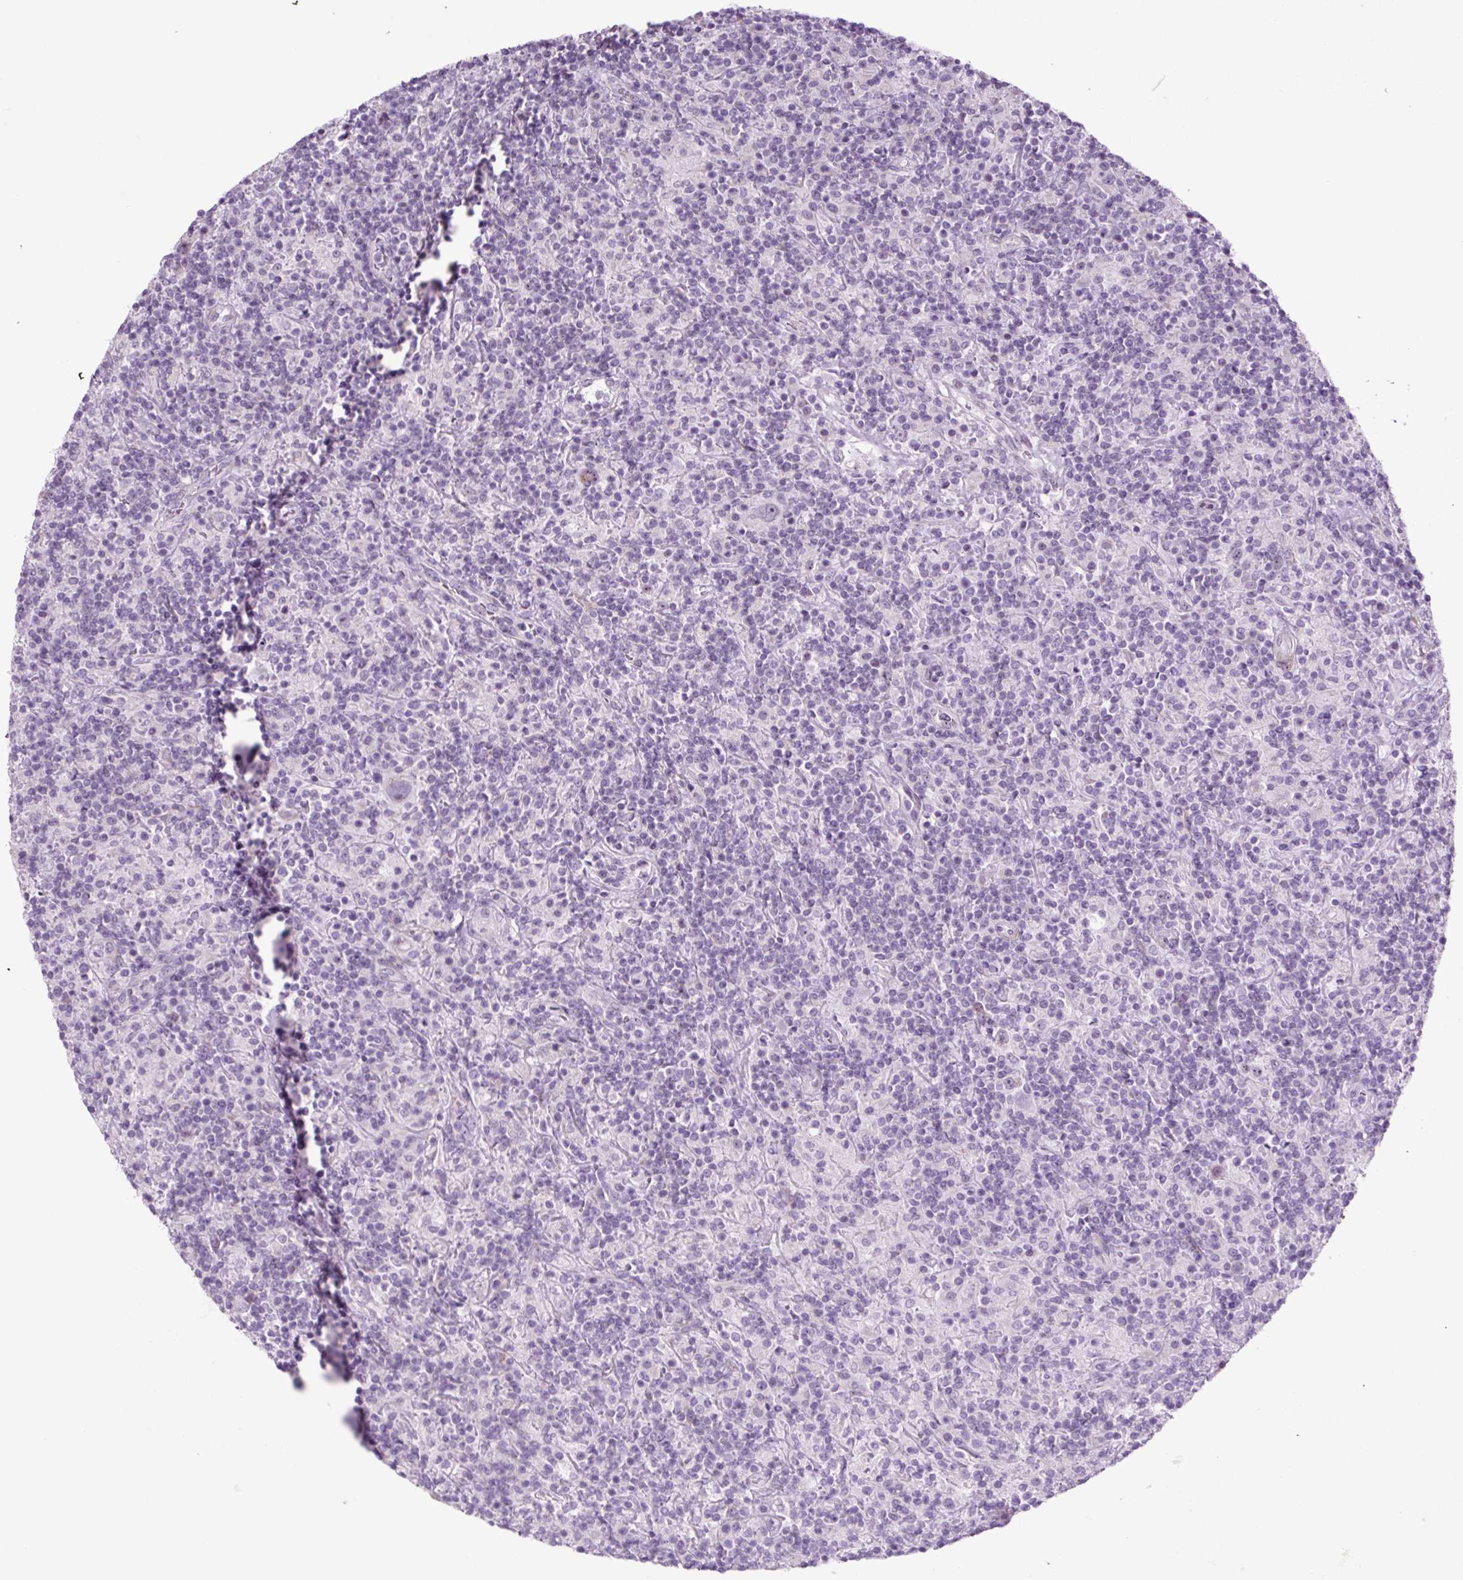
{"staining": {"intensity": "negative", "quantity": "none", "location": "none"}, "tissue": "lymphoma", "cell_type": "Tumor cells", "image_type": "cancer", "snomed": [{"axis": "morphology", "description": "Hodgkin's disease, NOS"}, {"axis": "topography", "description": "Lymph node"}], "caption": "High power microscopy photomicrograph of an immunohistochemistry image of lymphoma, revealing no significant staining in tumor cells.", "gene": "RRS1", "patient": {"sex": "male", "age": 70}}